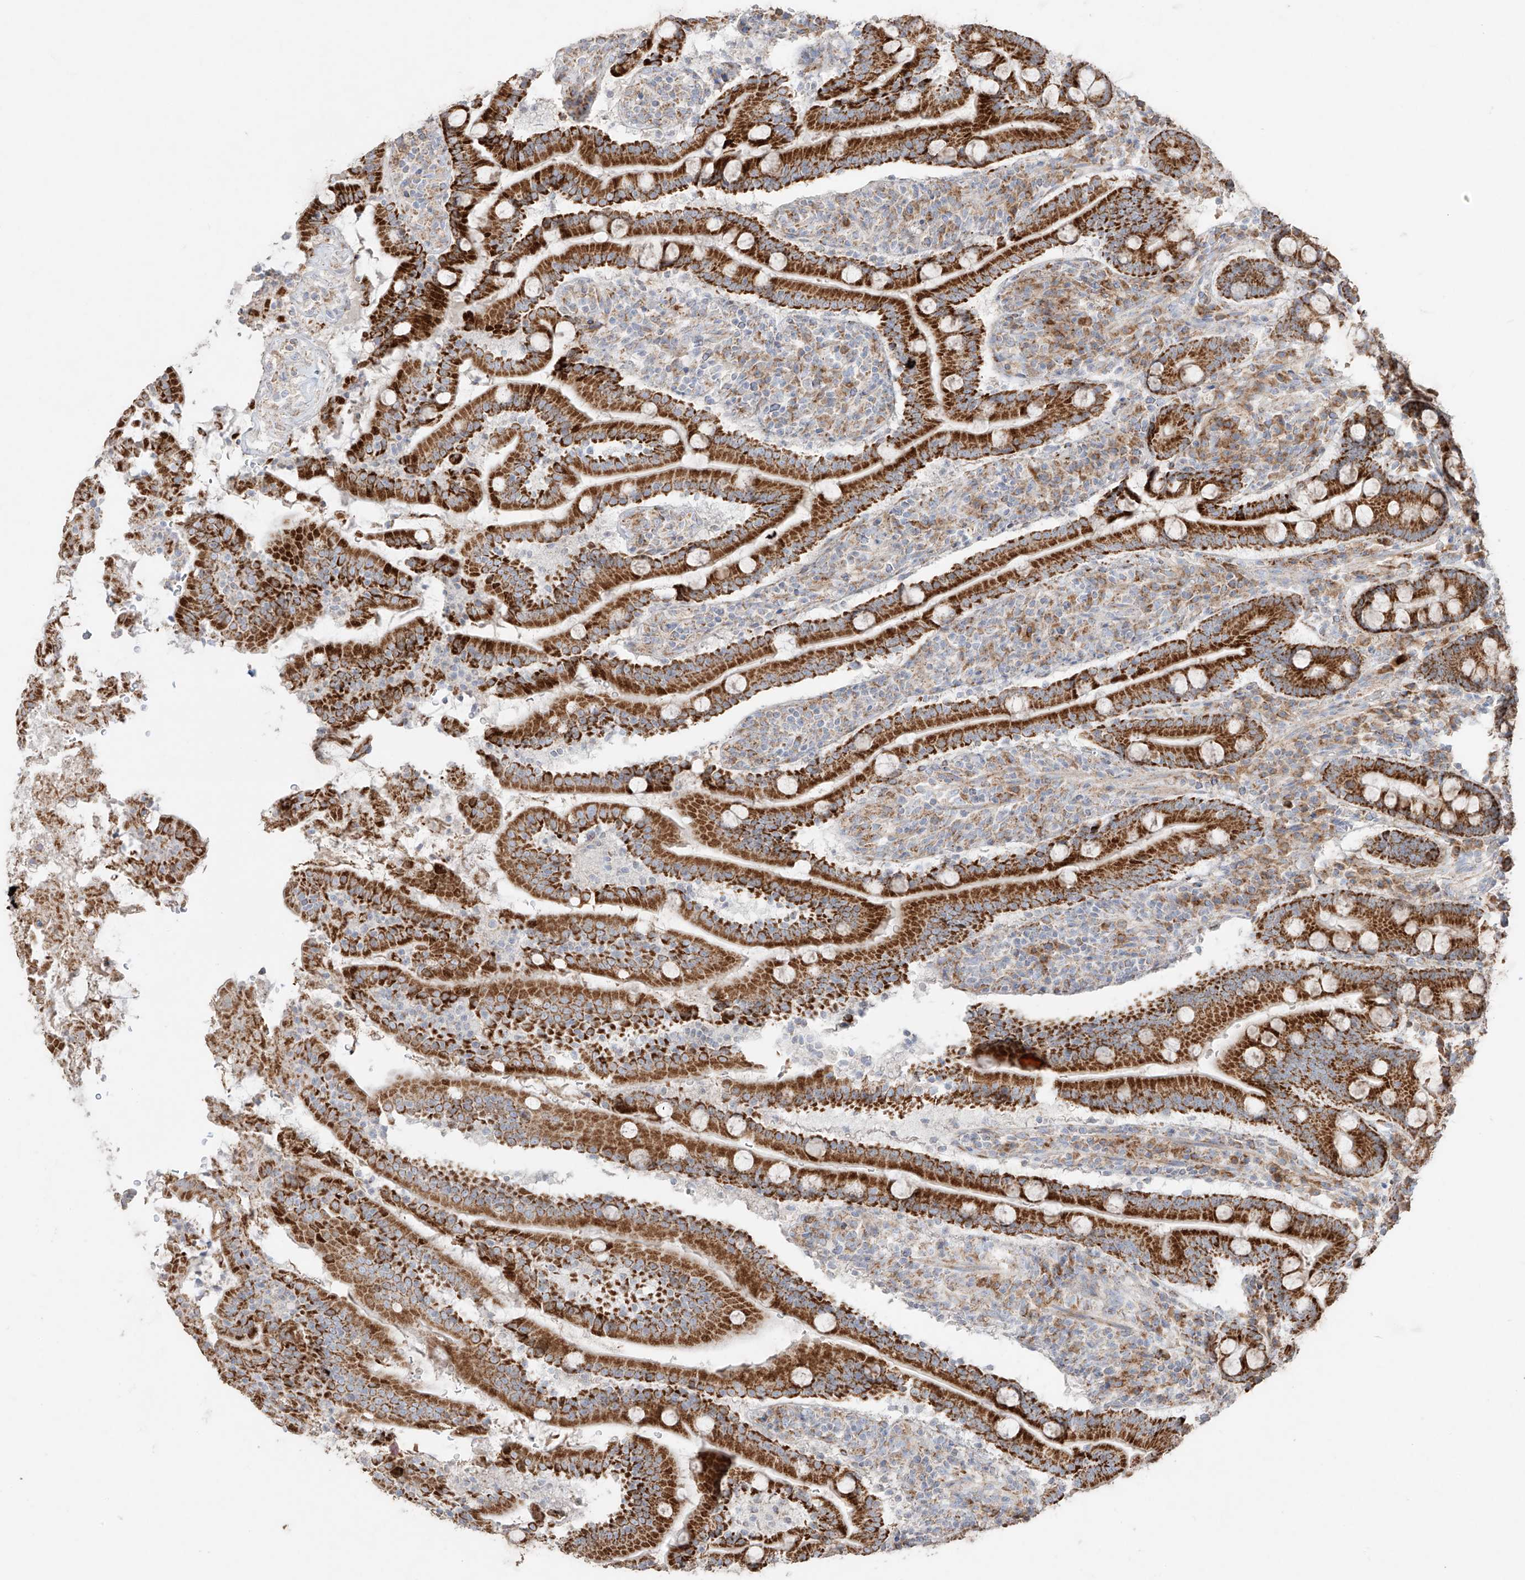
{"staining": {"intensity": "strong", "quantity": ">75%", "location": "cytoplasmic/membranous"}, "tissue": "duodenum", "cell_type": "Glandular cells", "image_type": "normal", "snomed": [{"axis": "morphology", "description": "Normal tissue, NOS"}, {"axis": "topography", "description": "Duodenum"}], "caption": "Unremarkable duodenum shows strong cytoplasmic/membranous staining in about >75% of glandular cells (DAB (3,3'-diaminobenzidine) IHC, brown staining for protein, blue staining for nuclei)..", "gene": "COLGALT2", "patient": {"sex": "male", "age": 35}}